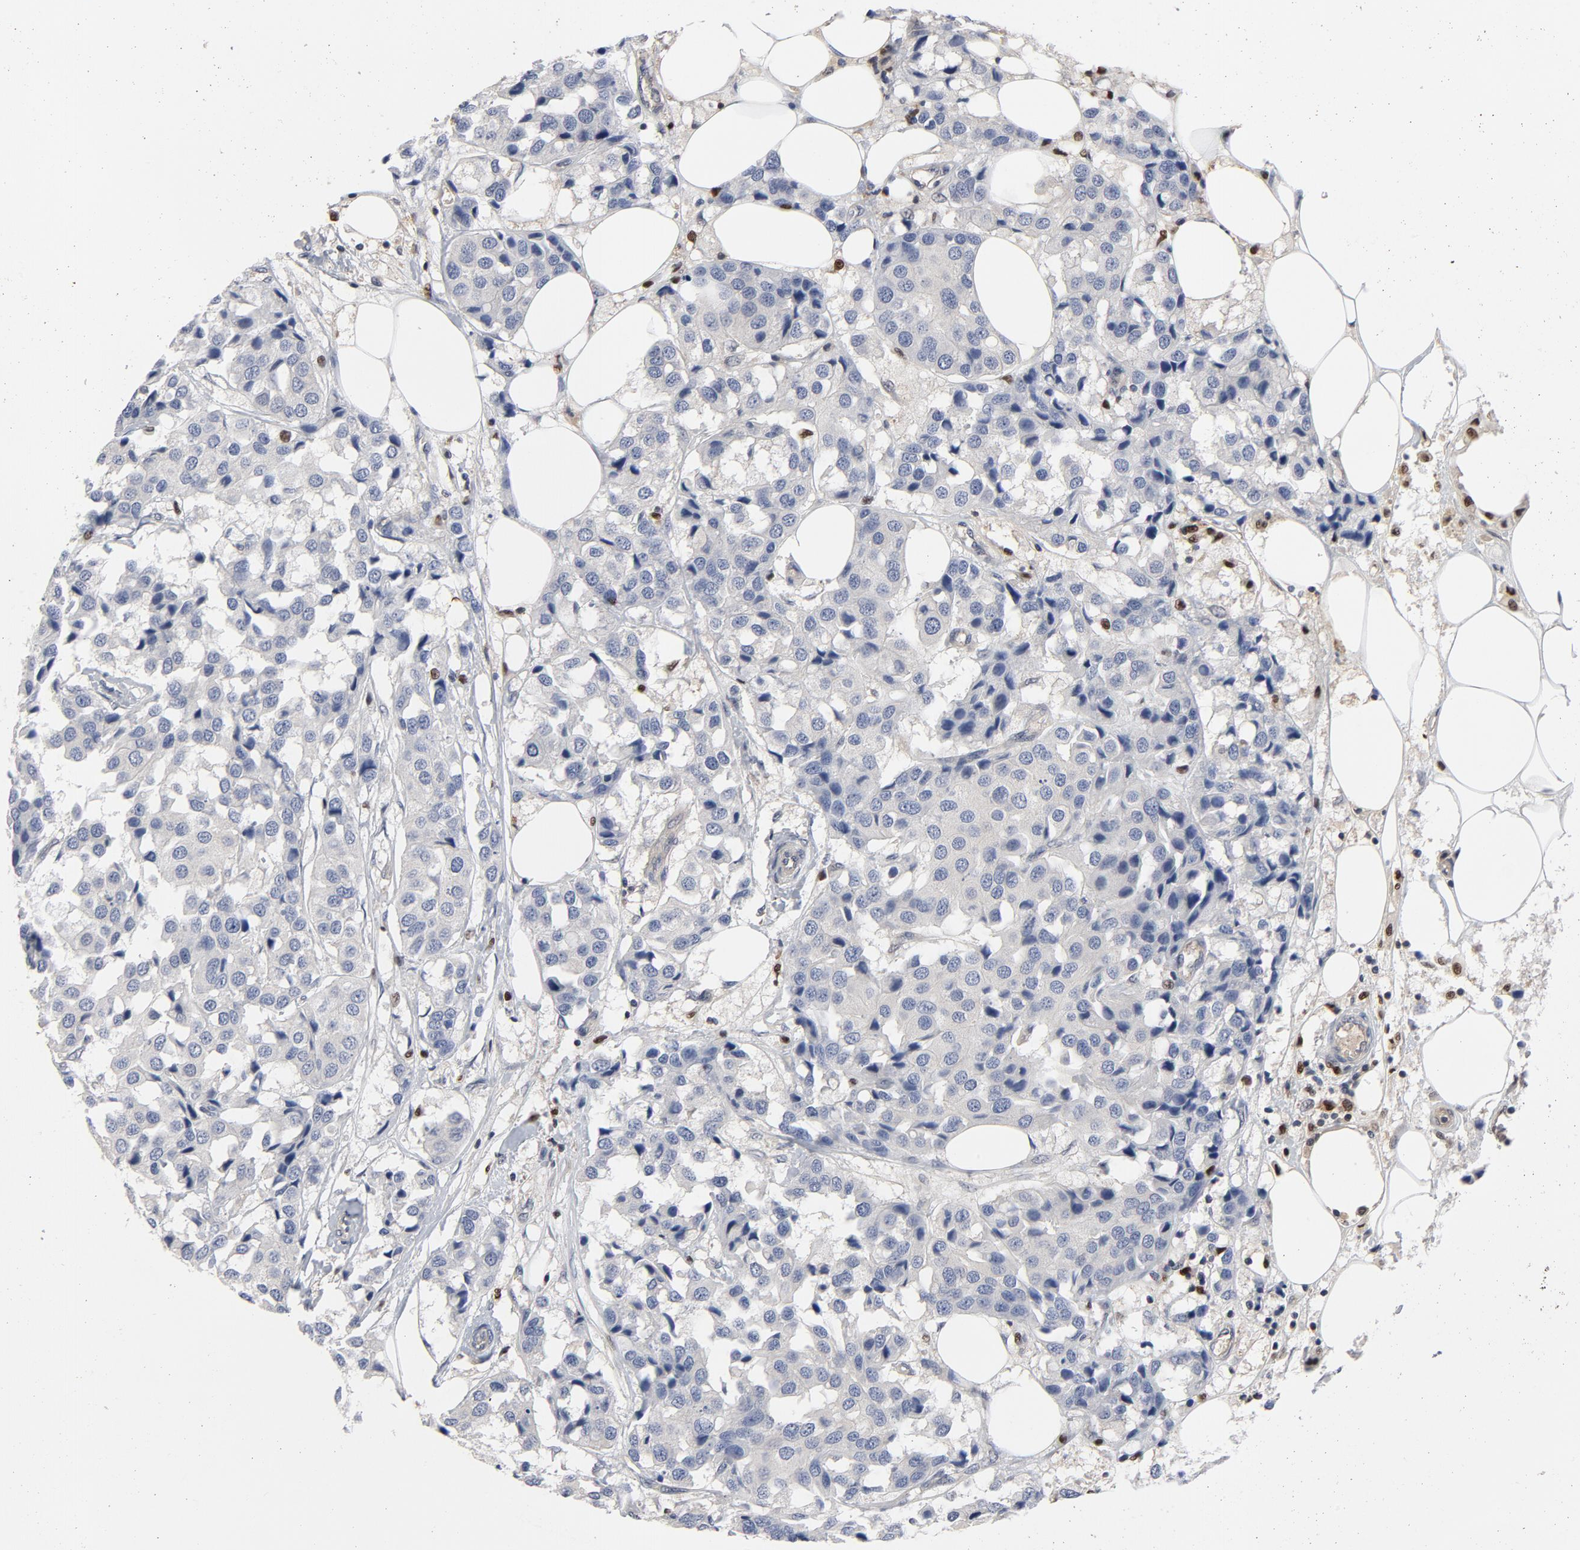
{"staining": {"intensity": "negative", "quantity": "none", "location": "none"}, "tissue": "breast cancer", "cell_type": "Tumor cells", "image_type": "cancer", "snomed": [{"axis": "morphology", "description": "Duct carcinoma"}, {"axis": "topography", "description": "Breast"}], "caption": "The immunohistochemistry image has no significant expression in tumor cells of breast cancer (invasive ductal carcinoma) tissue. The staining was performed using DAB (3,3'-diaminobenzidine) to visualize the protein expression in brown, while the nuclei were stained in blue with hematoxylin (Magnification: 20x).", "gene": "NFKB1", "patient": {"sex": "female", "age": 80}}